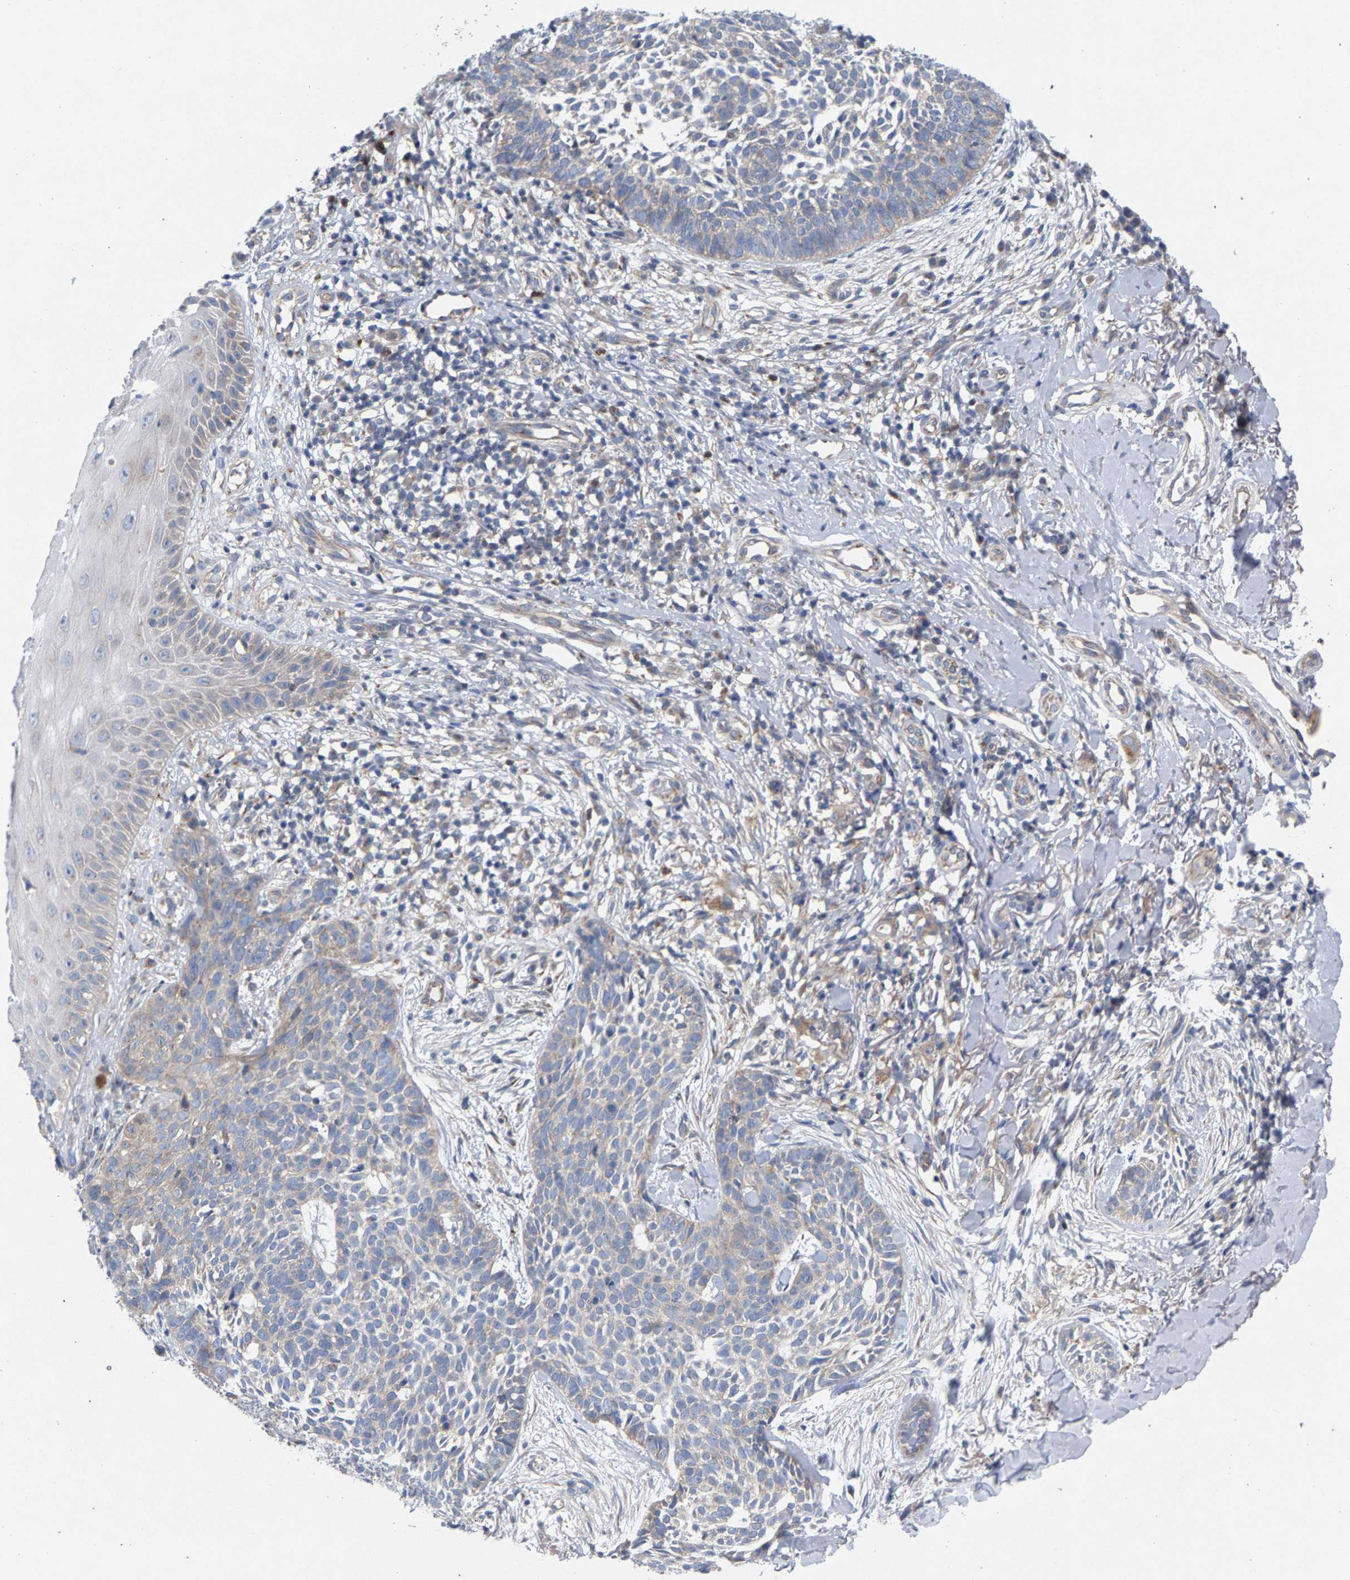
{"staining": {"intensity": "weak", "quantity": "<25%", "location": "cytoplasmic/membranous"}, "tissue": "skin cancer", "cell_type": "Tumor cells", "image_type": "cancer", "snomed": [{"axis": "morphology", "description": "Normal tissue, NOS"}, {"axis": "morphology", "description": "Basal cell carcinoma"}, {"axis": "topography", "description": "Skin"}], "caption": "Skin basal cell carcinoma was stained to show a protein in brown. There is no significant expression in tumor cells.", "gene": "MAMDC2", "patient": {"sex": "male", "age": 67}}